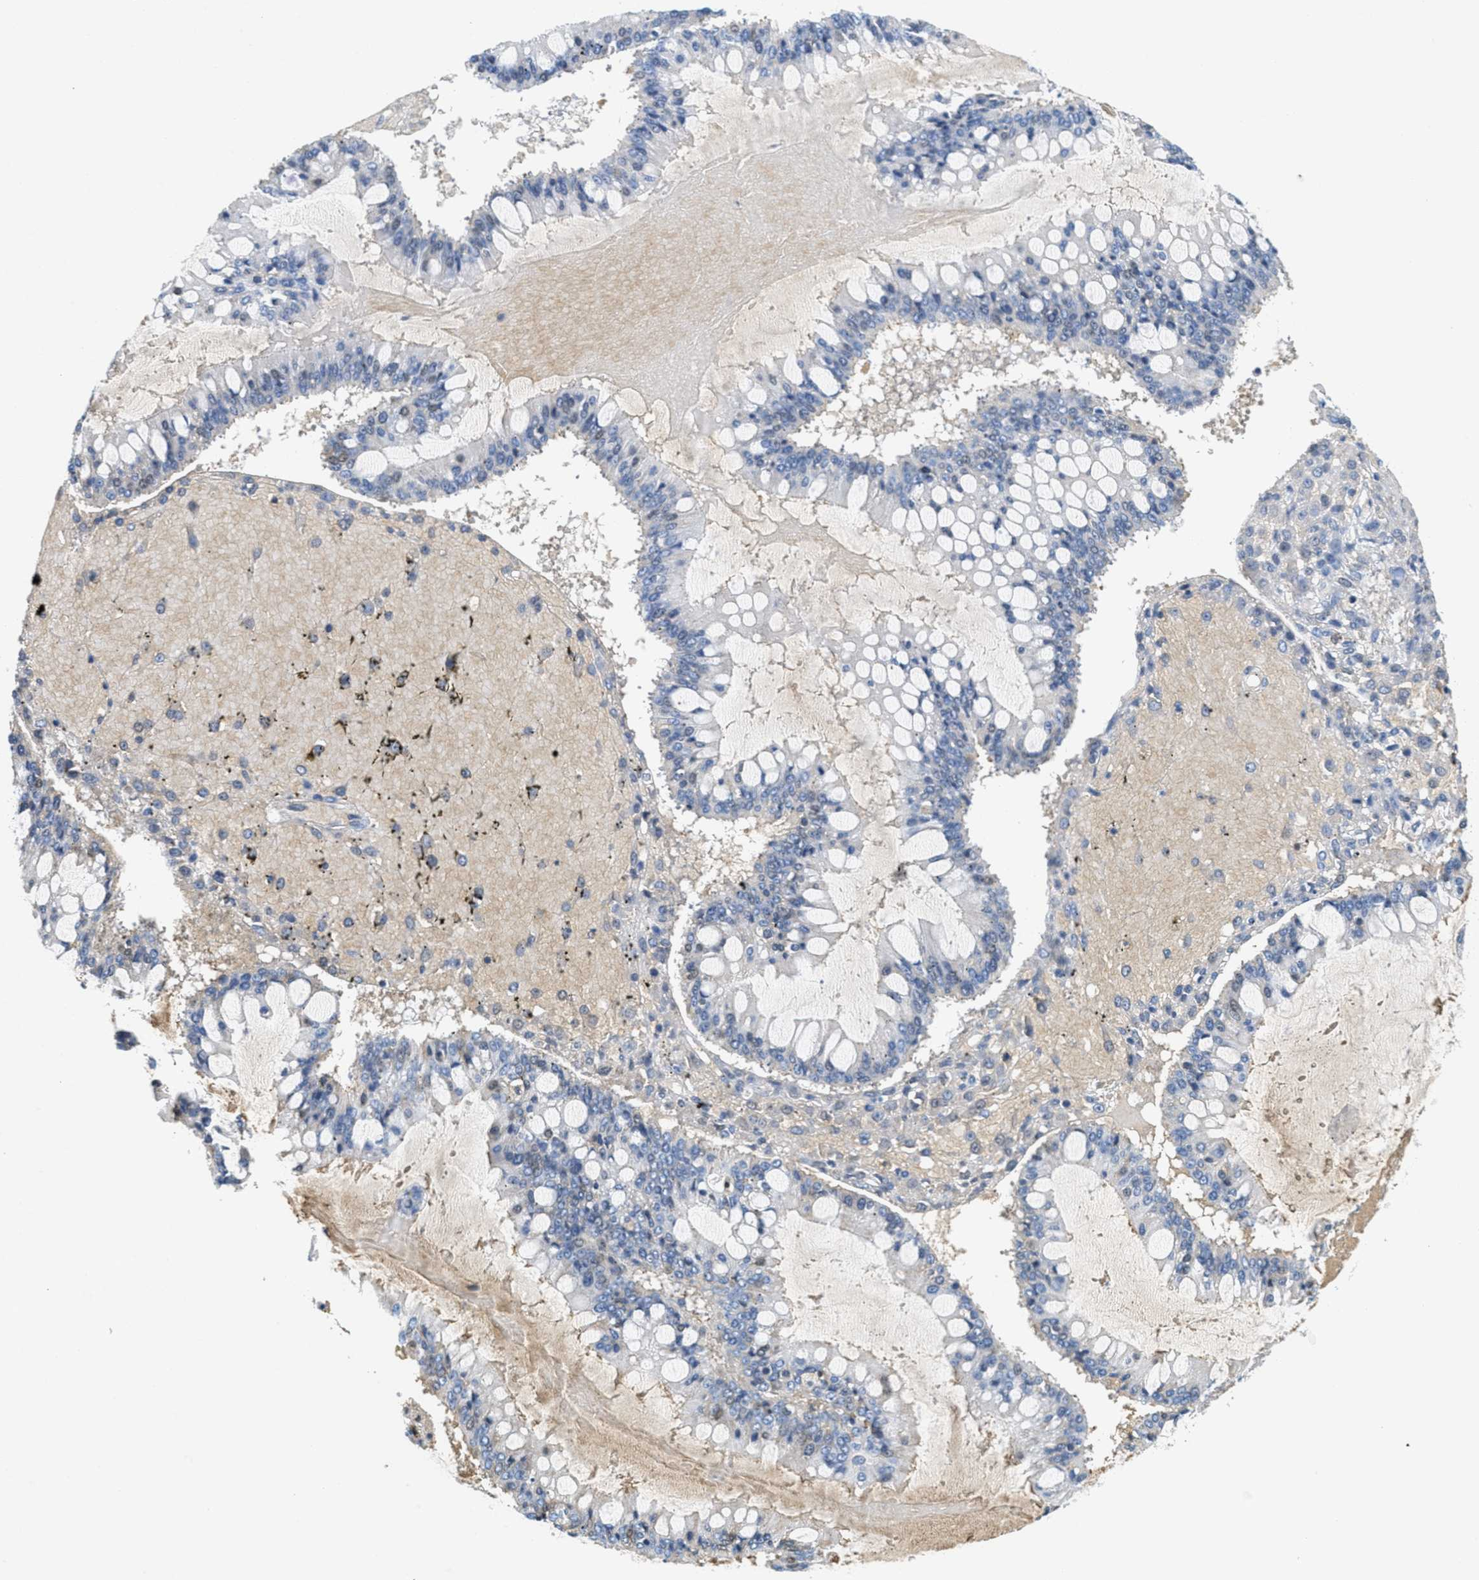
{"staining": {"intensity": "negative", "quantity": "none", "location": "none"}, "tissue": "ovarian cancer", "cell_type": "Tumor cells", "image_type": "cancer", "snomed": [{"axis": "morphology", "description": "Cystadenocarcinoma, mucinous, NOS"}, {"axis": "topography", "description": "Ovary"}], "caption": "Human ovarian cancer stained for a protein using IHC exhibits no positivity in tumor cells.", "gene": "SERPINA1", "patient": {"sex": "female", "age": 73}}